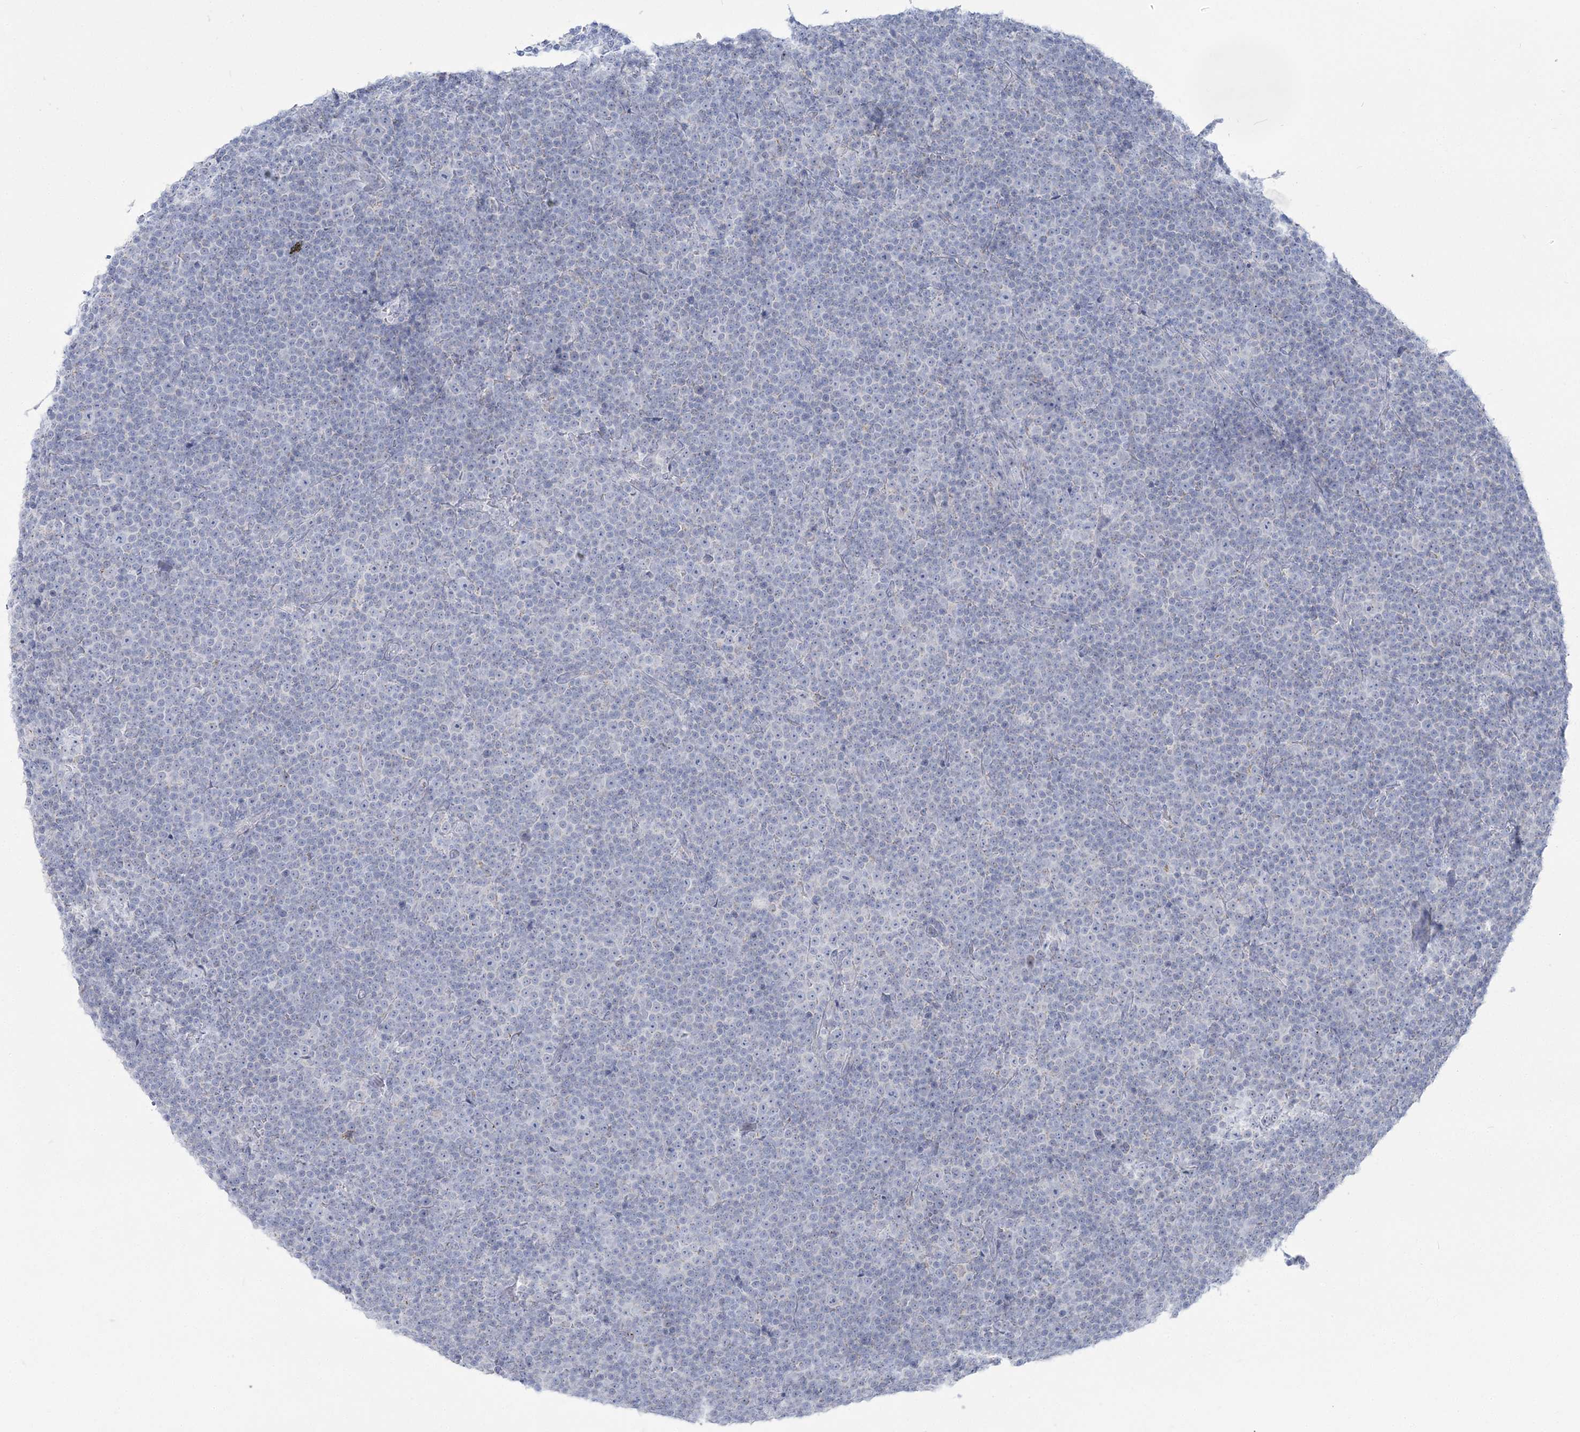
{"staining": {"intensity": "negative", "quantity": "none", "location": "none"}, "tissue": "lymphoma", "cell_type": "Tumor cells", "image_type": "cancer", "snomed": [{"axis": "morphology", "description": "Malignant lymphoma, non-Hodgkin's type, Low grade"}, {"axis": "topography", "description": "Lymph node"}], "caption": "The IHC histopathology image has no significant staining in tumor cells of lymphoma tissue. Brightfield microscopy of IHC stained with DAB (3,3'-diaminobenzidine) (brown) and hematoxylin (blue), captured at high magnification.", "gene": "ZNF843", "patient": {"sex": "female", "age": 67}}